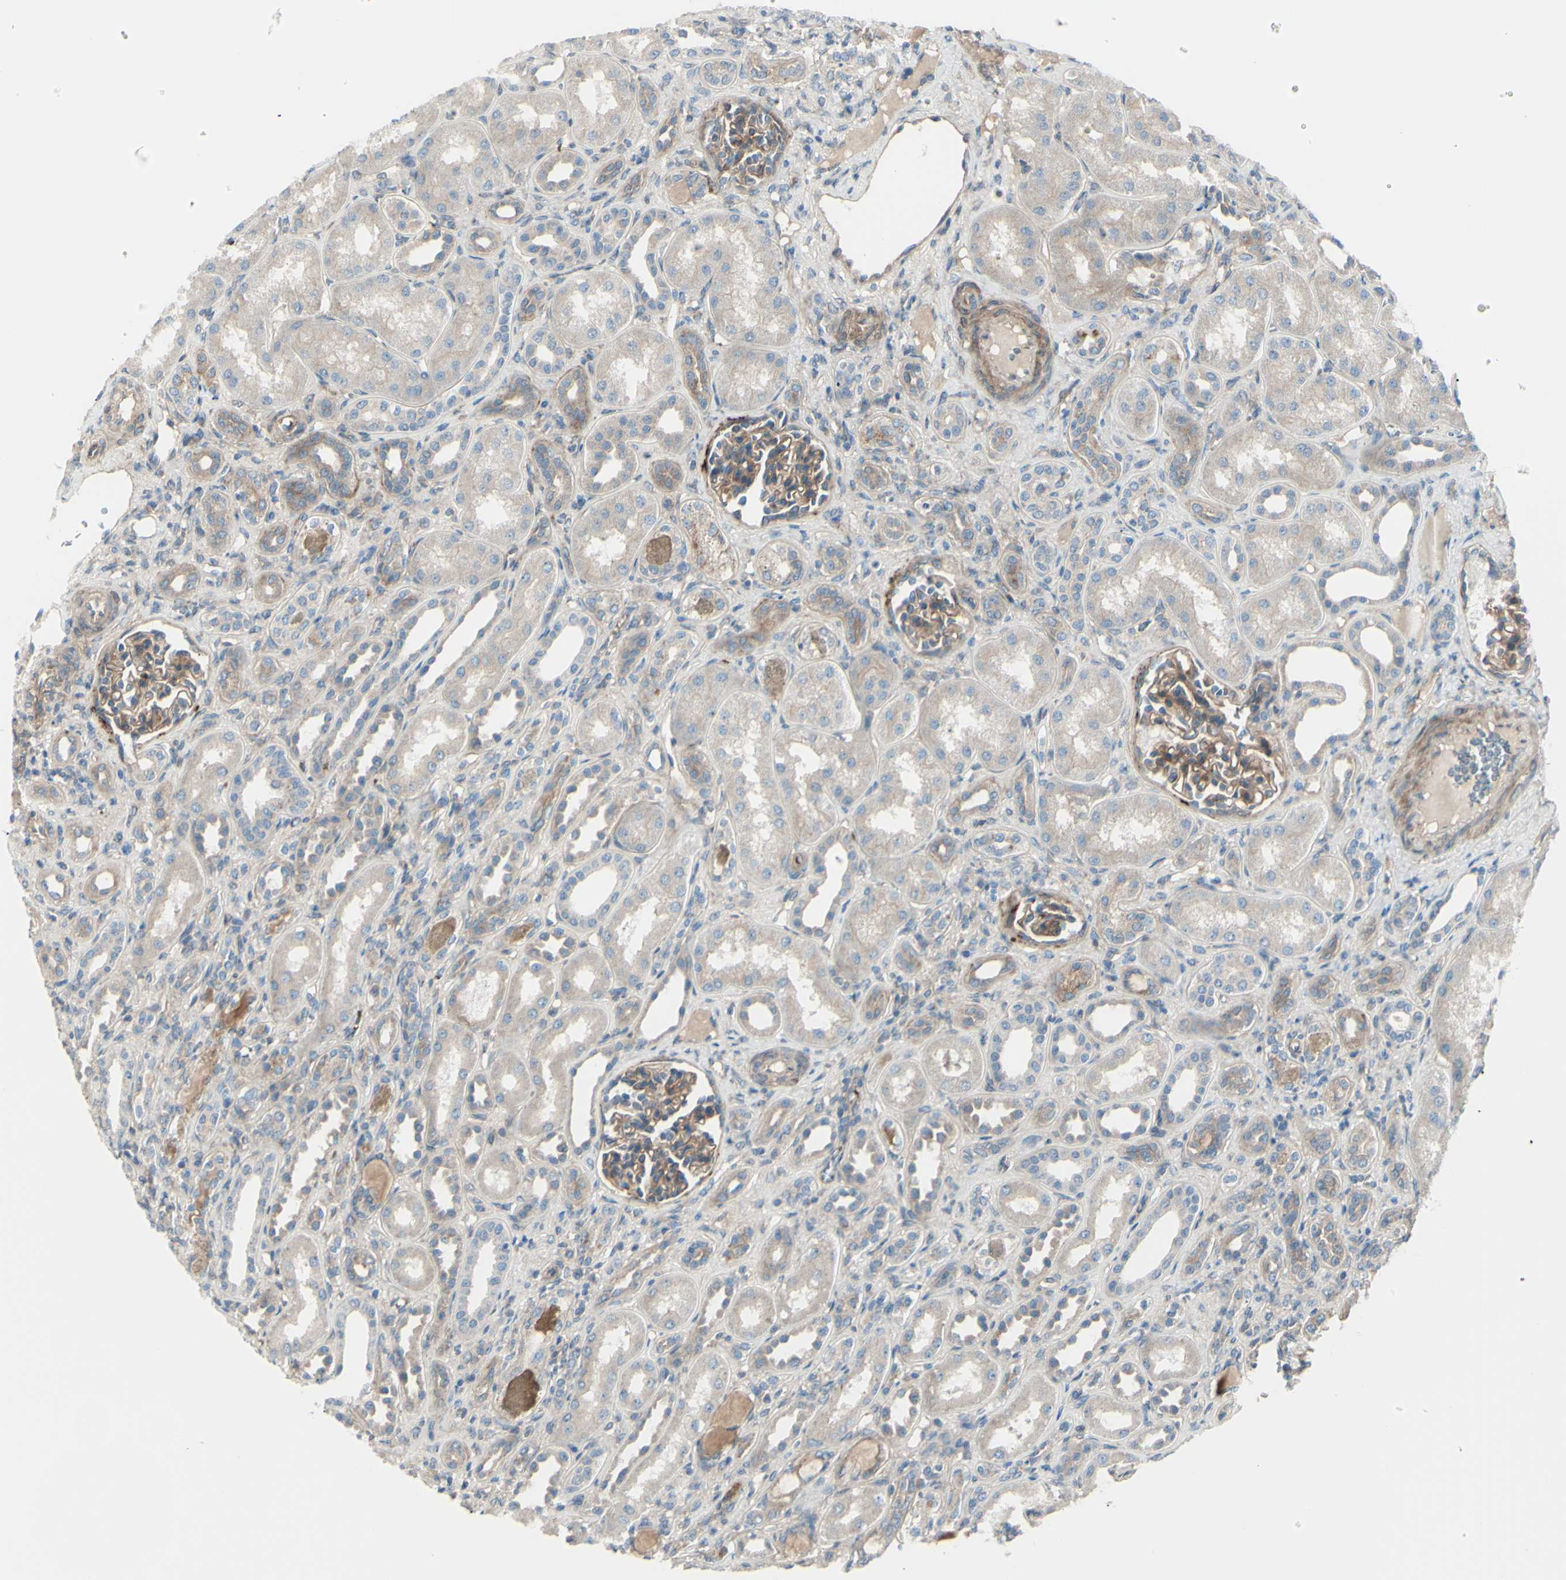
{"staining": {"intensity": "moderate", "quantity": ">75%", "location": "cytoplasmic/membranous"}, "tissue": "kidney", "cell_type": "Cells in glomeruli", "image_type": "normal", "snomed": [{"axis": "morphology", "description": "Normal tissue, NOS"}, {"axis": "topography", "description": "Kidney"}], "caption": "This histopathology image shows IHC staining of normal human kidney, with medium moderate cytoplasmic/membranous staining in approximately >75% of cells in glomeruli.", "gene": "PCDHGA10", "patient": {"sex": "male", "age": 7}}